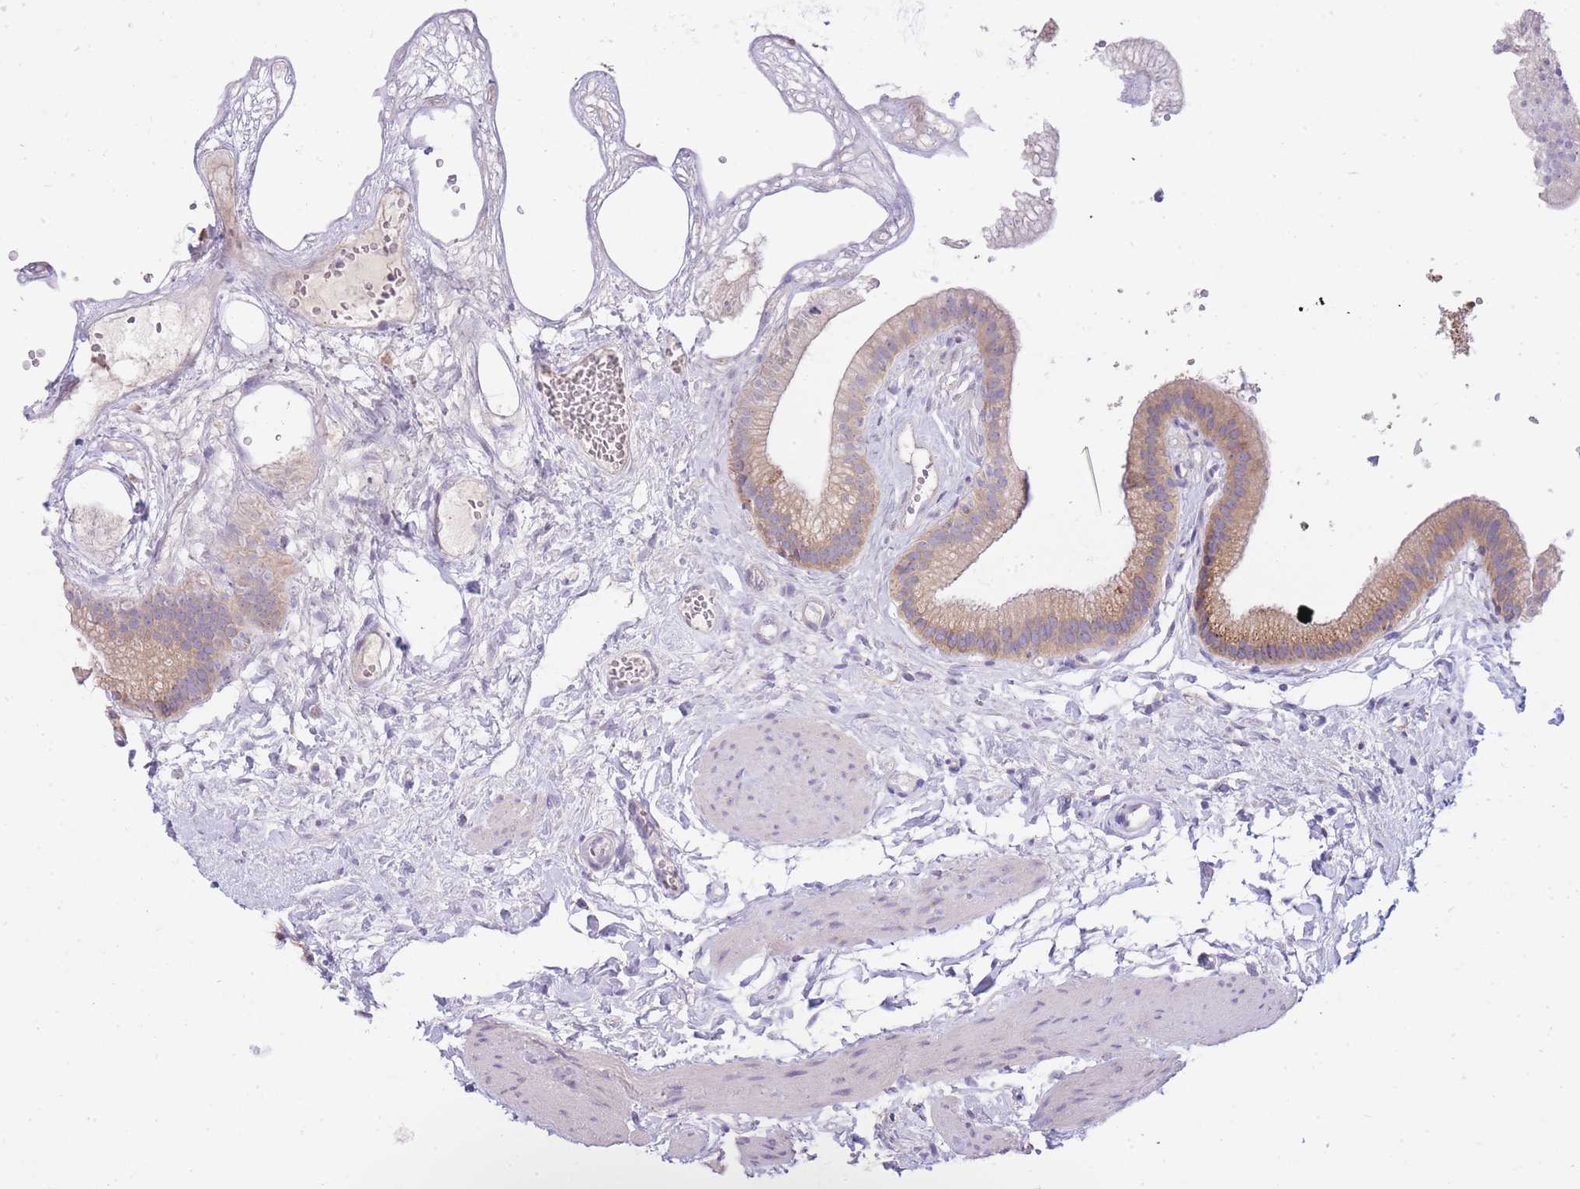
{"staining": {"intensity": "strong", "quantity": "25%-75%", "location": "cytoplasmic/membranous"}, "tissue": "gallbladder", "cell_type": "Glandular cells", "image_type": "normal", "snomed": [{"axis": "morphology", "description": "Normal tissue, NOS"}, {"axis": "topography", "description": "Gallbladder"}], "caption": "Protein analysis of normal gallbladder displays strong cytoplasmic/membranous expression in approximately 25%-75% of glandular cells.", "gene": "COPG1", "patient": {"sex": "female", "age": 54}}